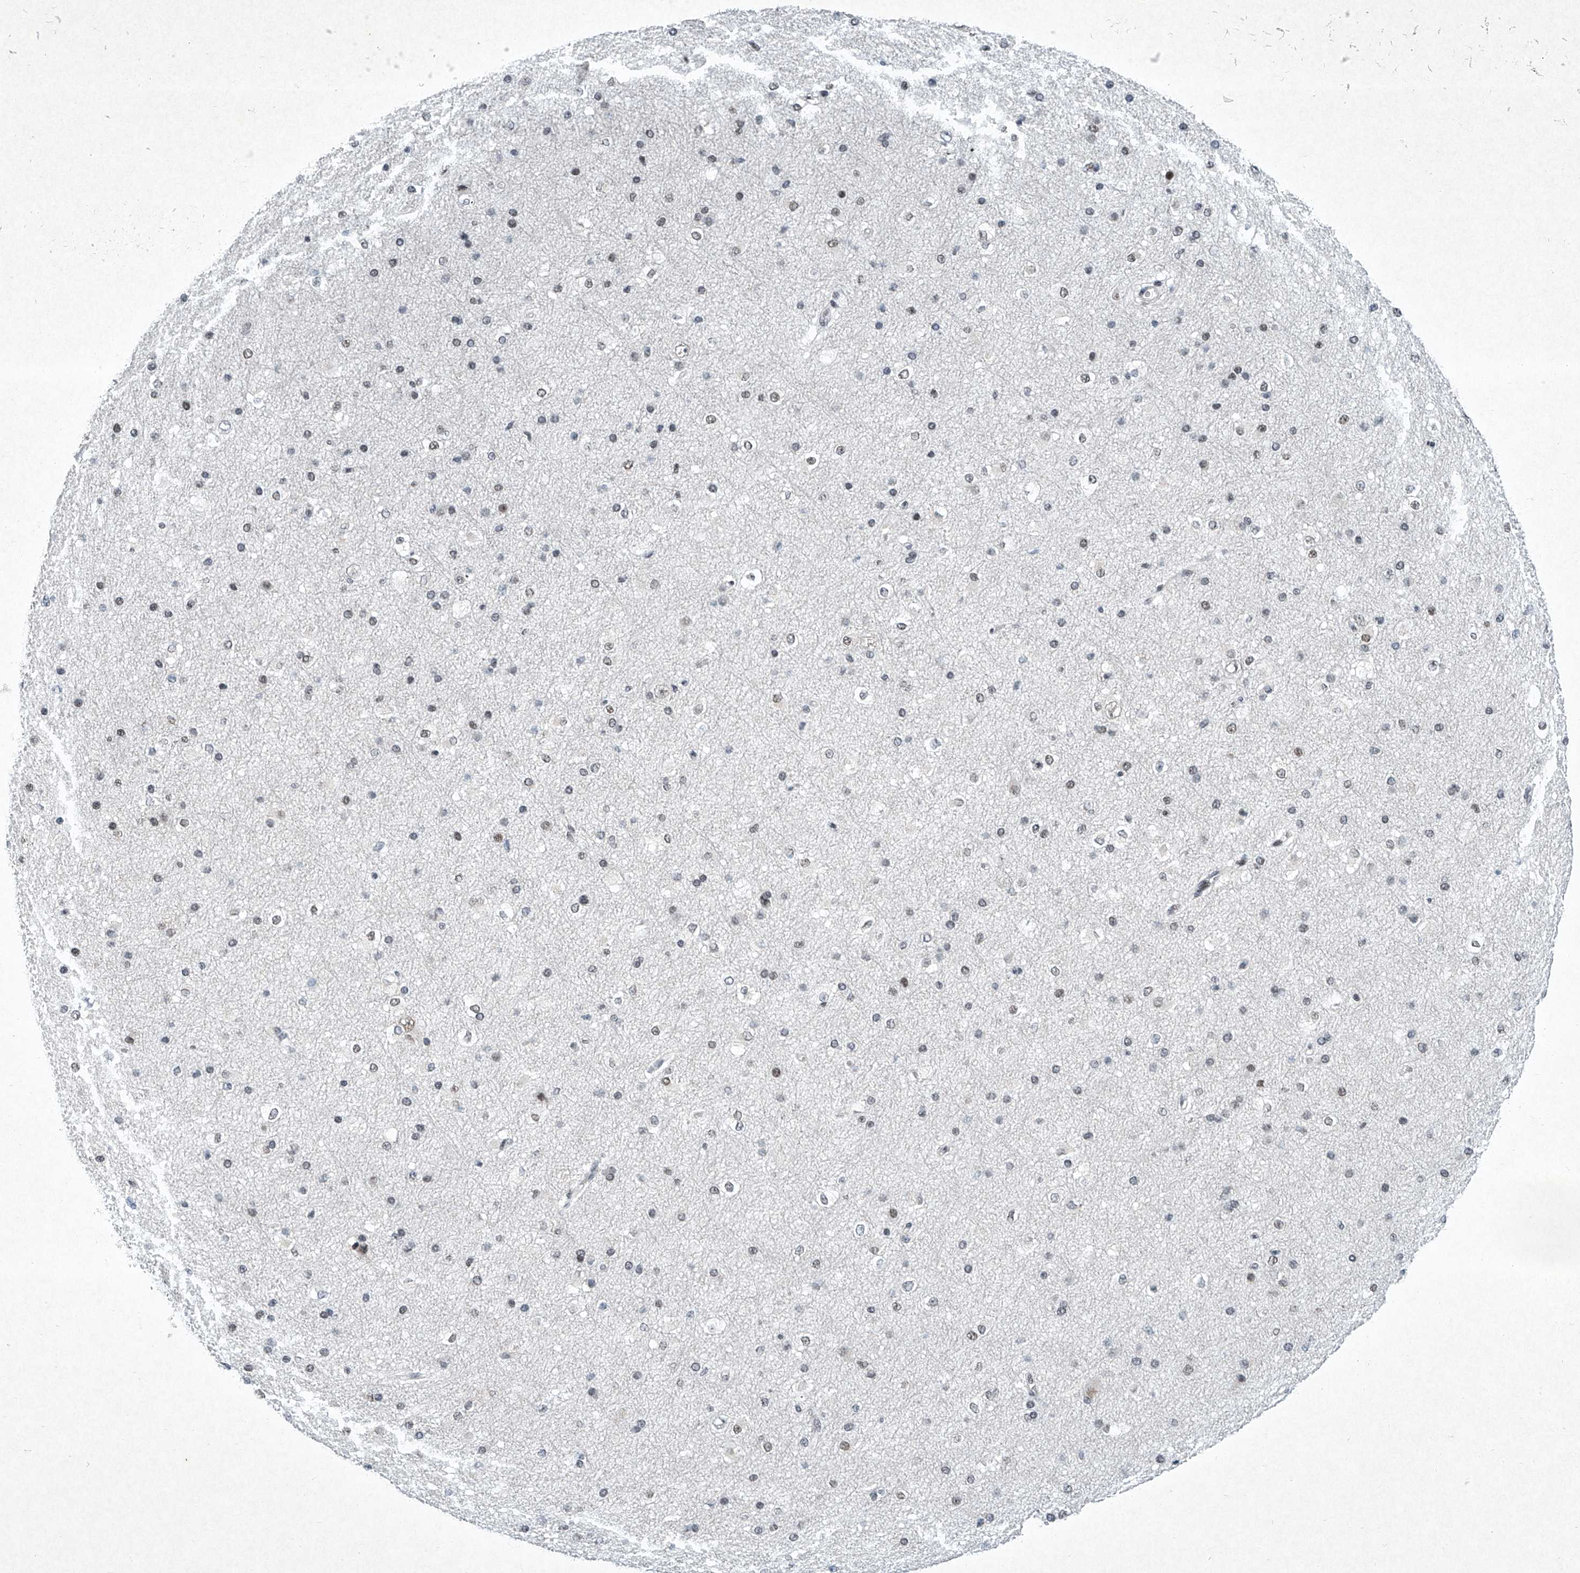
{"staining": {"intensity": "weak", "quantity": ">75%", "location": "nuclear"}, "tissue": "cerebral cortex", "cell_type": "Endothelial cells", "image_type": "normal", "snomed": [{"axis": "morphology", "description": "Normal tissue, NOS"}, {"axis": "morphology", "description": "Developmental malformation"}, {"axis": "topography", "description": "Cerebral cortex"}], "caption": "Immunohistochemical staining of normal human cerebral cortex shows low levels of weak nuclear expression in about >75% of endothelial cells. (Stains: DAB in brown, nuclei in blue, Microscopy: brightfield microscopy at high magnification).", "gene": "TFDP1", "patient": {"sex": "female", "age": 30}}